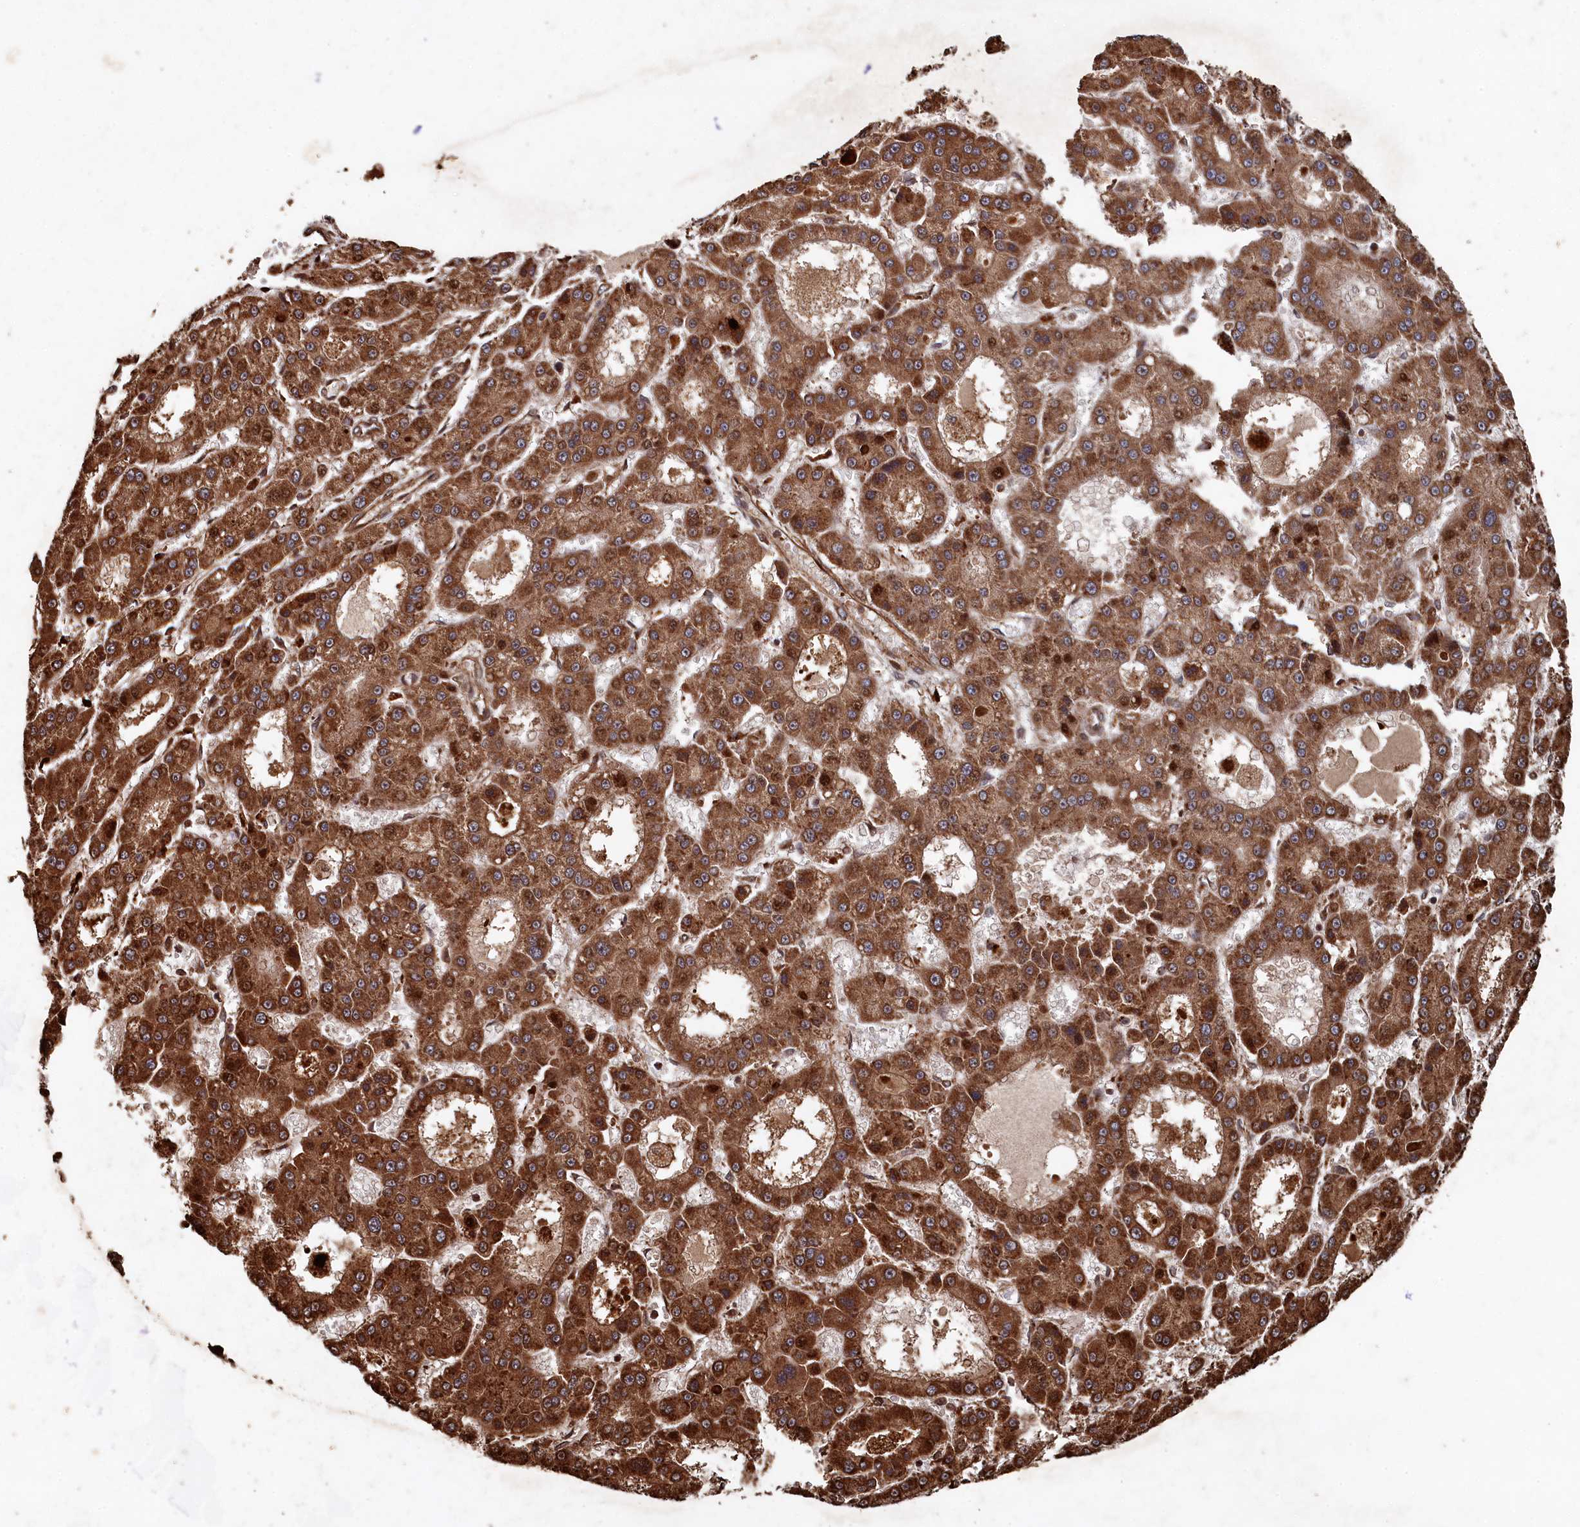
{"staining": {"intensity": "strong", "quantity": ">75%", "location": "cytoplasmic/membranous,nuclear"}, "tissue": "liver cancer", "cell_type": "Tumor cells", "image_type": "cancer", "snomed": [{"axis": "morphology", "description": "Carcinoma, Hepatocellular, NOS"}, {"axis": "topography", "description": "Liver"}], "caption": "High-magnification brightfield microscopy of liver cancer (hepatocellular carcinoma) stained with DAB (3,3'-diaminobenzidine) (brown) and counterstained with hematoxylin (blue). tumor cells exhibit strong cytoplasmic/membranous and nuclear staining is identified in about>75% of cells. (IHC, brightfield microscopy, high magnification).", "gene": "PIGN", "patient": {"sex": "male", "age": 70}}